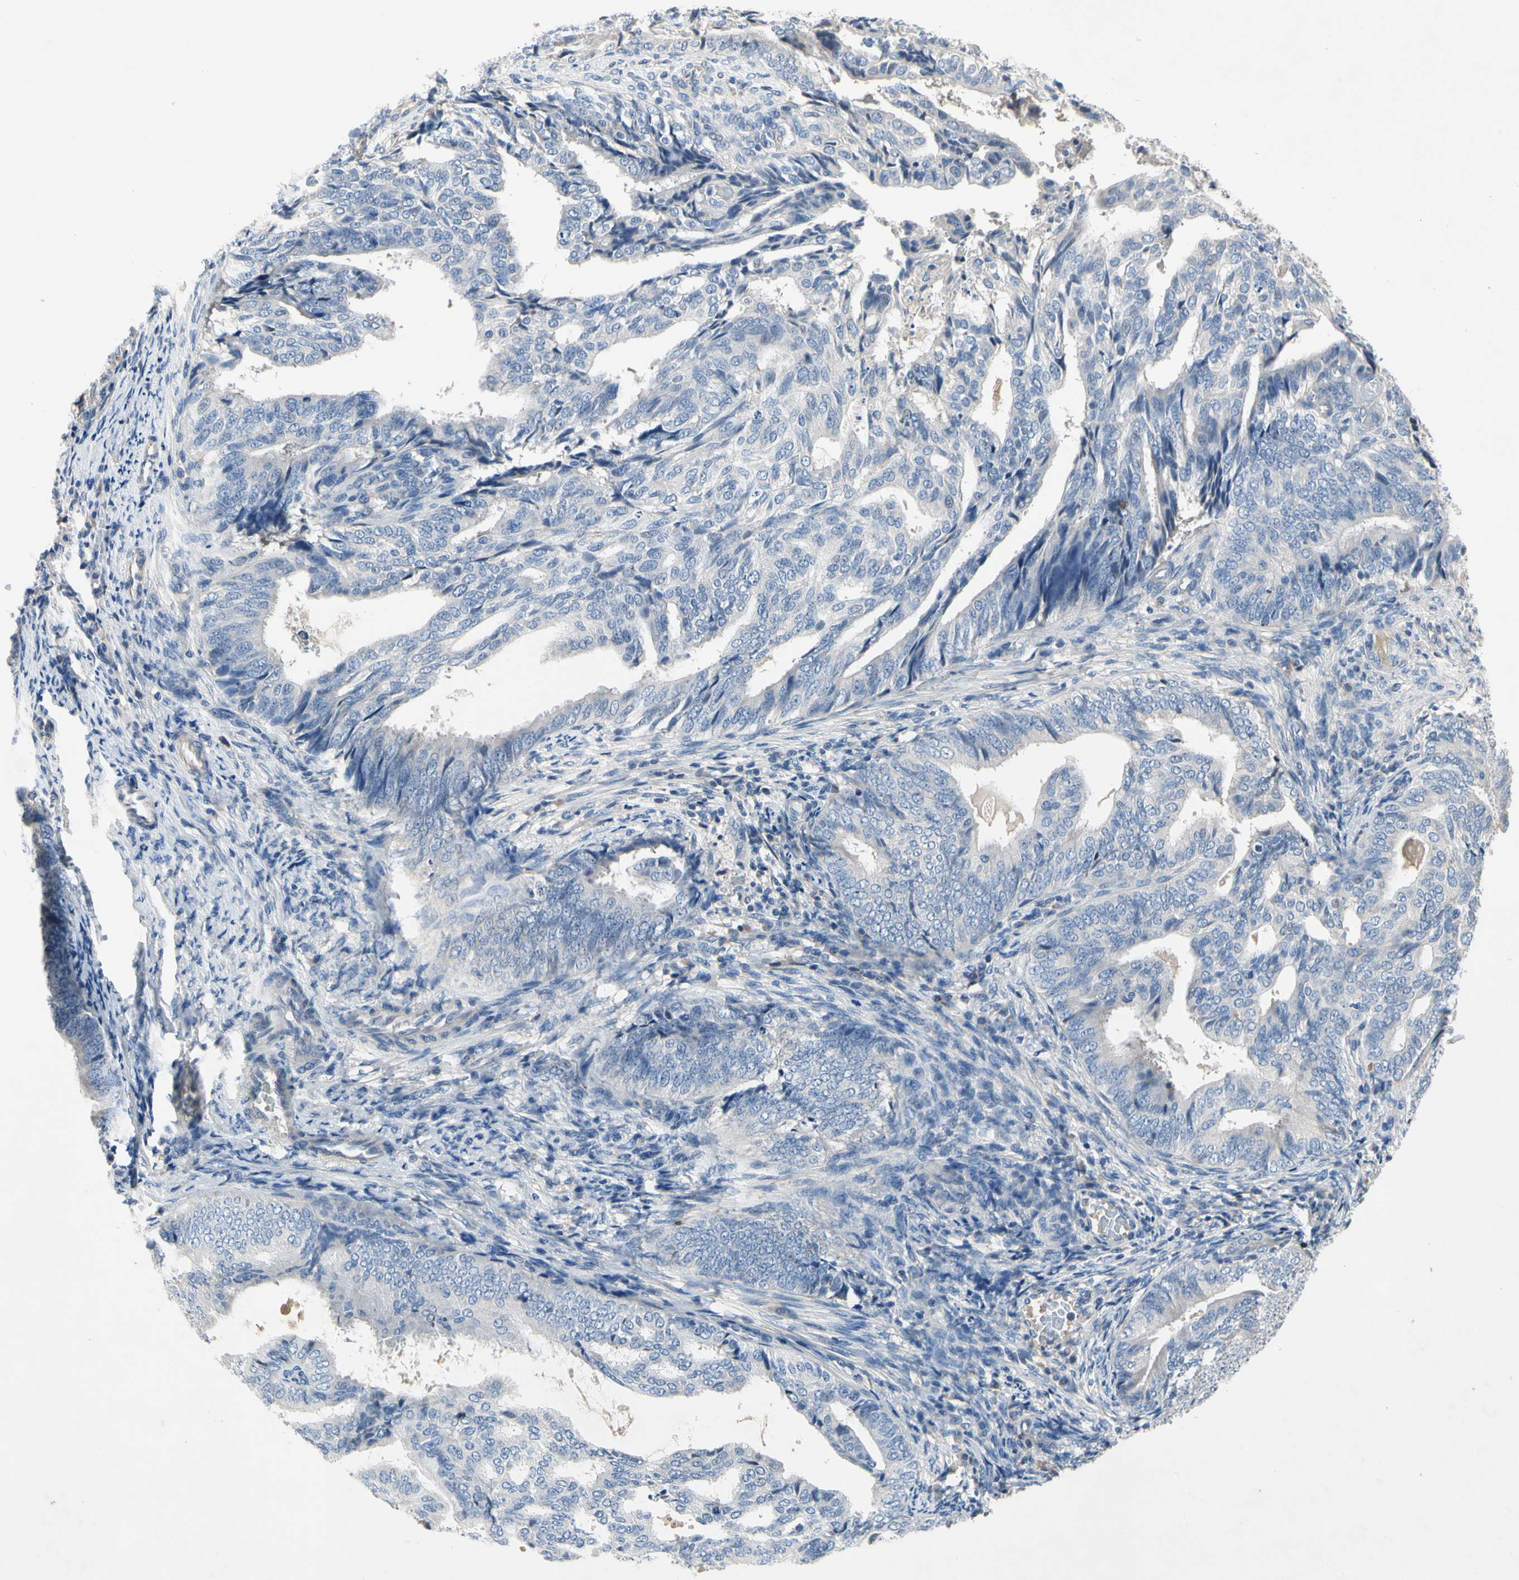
{"staining": {"intensity": "negative", "quantity": "none", "location": "none"}, "tissue": "endometrial cancer", "cell_type": "Tumor cells", "image_type": "cancer", "snomed": [{"axis": "morphology", "description": "Adenocarcinoma, NOS"}, {"axis": "topography", "description": "Endometrium"}], "caption": "Tumor cells show no significant expression in endometrial cancer.", "gene": "GAS6", "patient": {"sex": "female", "age": 58}}